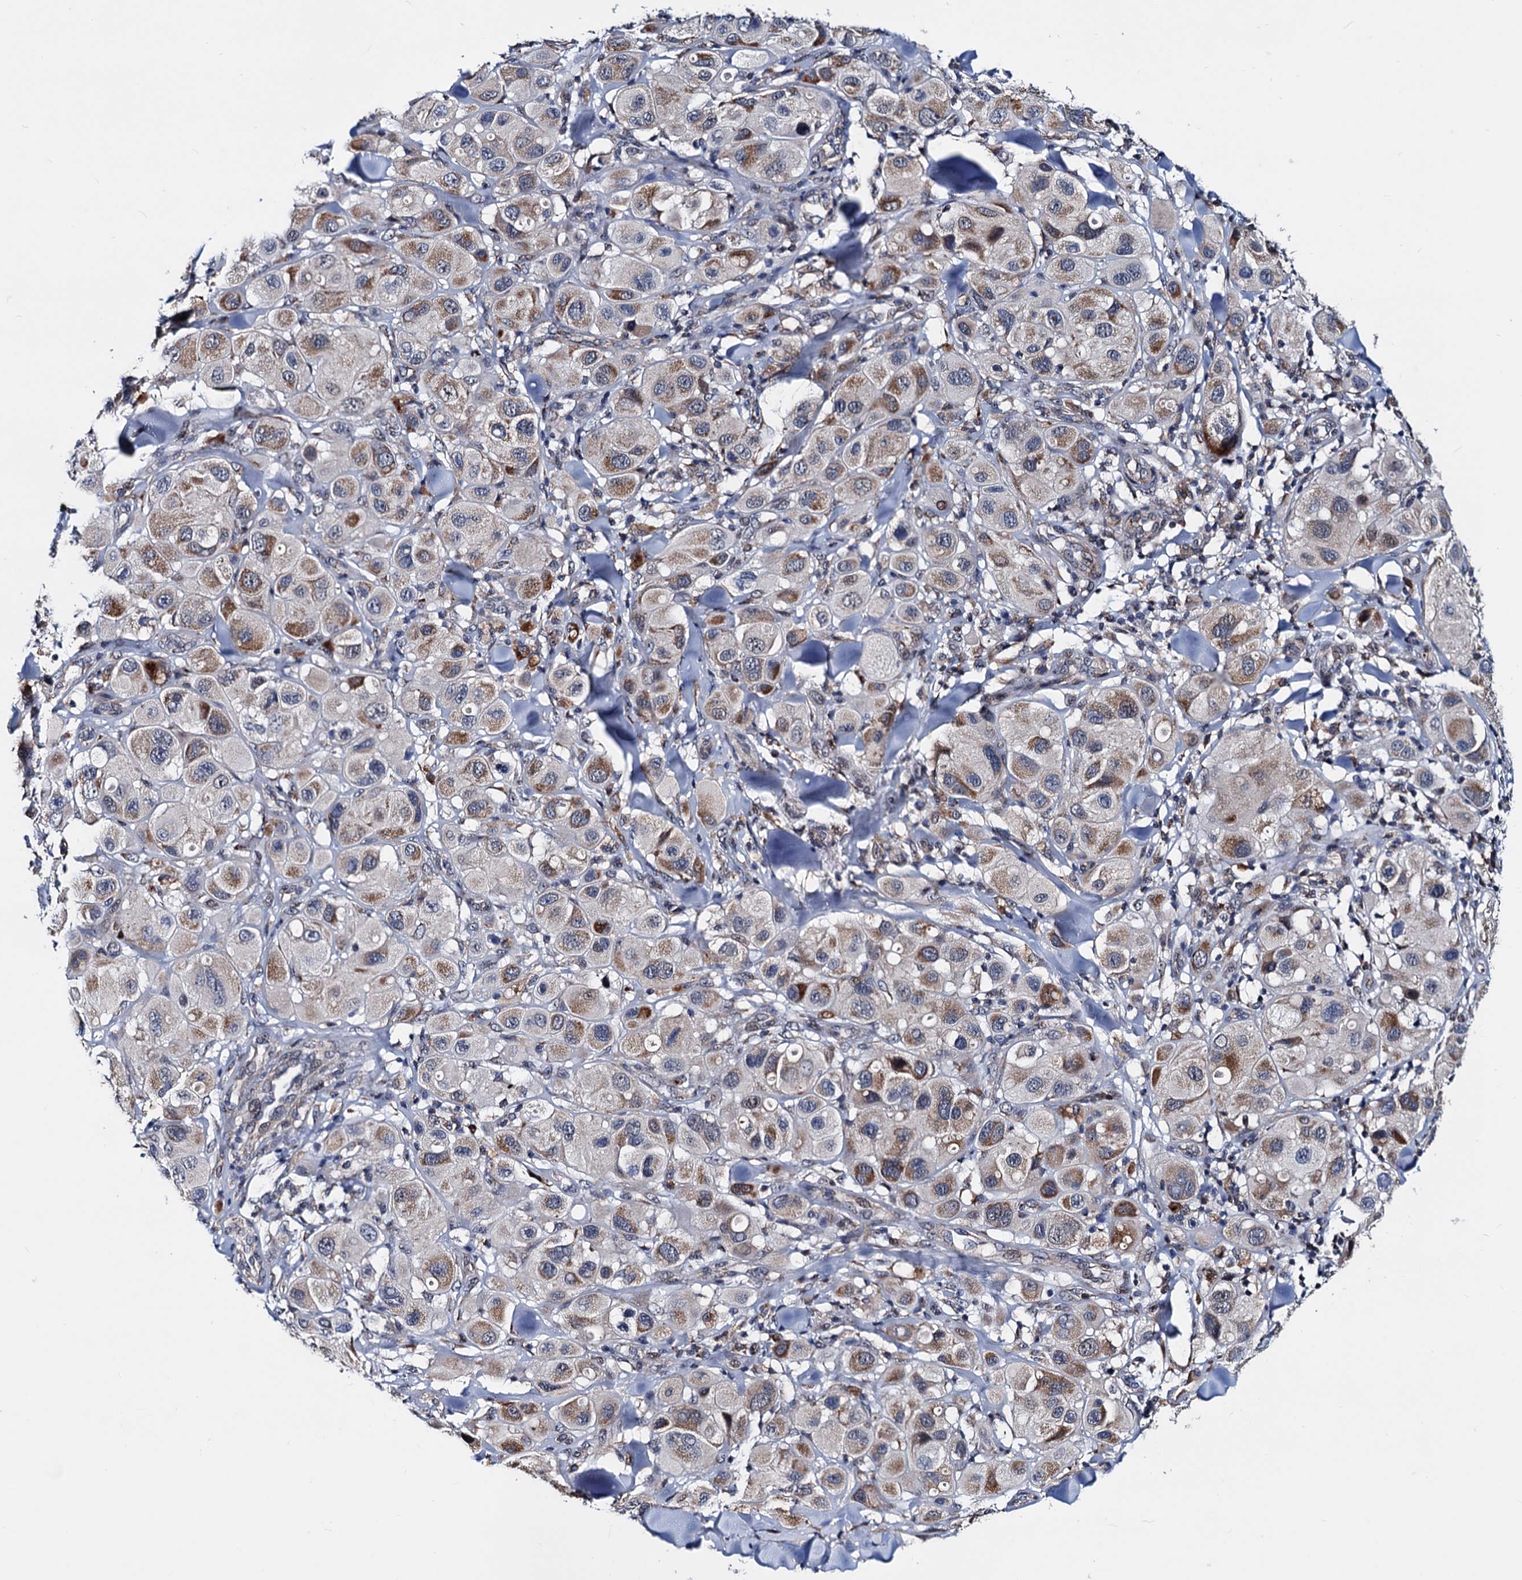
{"staining": {"intensity": "moderate", "quantity": "25%-75%", "location": "cytoplasmic/membranous"}, "tissue": "melanoma", "cell_type": "Tumor cells", "image_type": "cancer", "snomed": [{"axis": "morphology", "description": "Malignant melanoma, Metastatic site"}, {"axis": "topography", "description": "Skin"}], "caption": "This micrograph demonstrates malignant melanoma (metastatic site) stained with immunohistochemistry to label a protein in brown. The cytoplasmic/membranous of tumor cells show moderate positivity for the protein. Nuclei are counter-stained blue.", "gene": "COA4", "patient": {"sex": "male", "age": 41}}